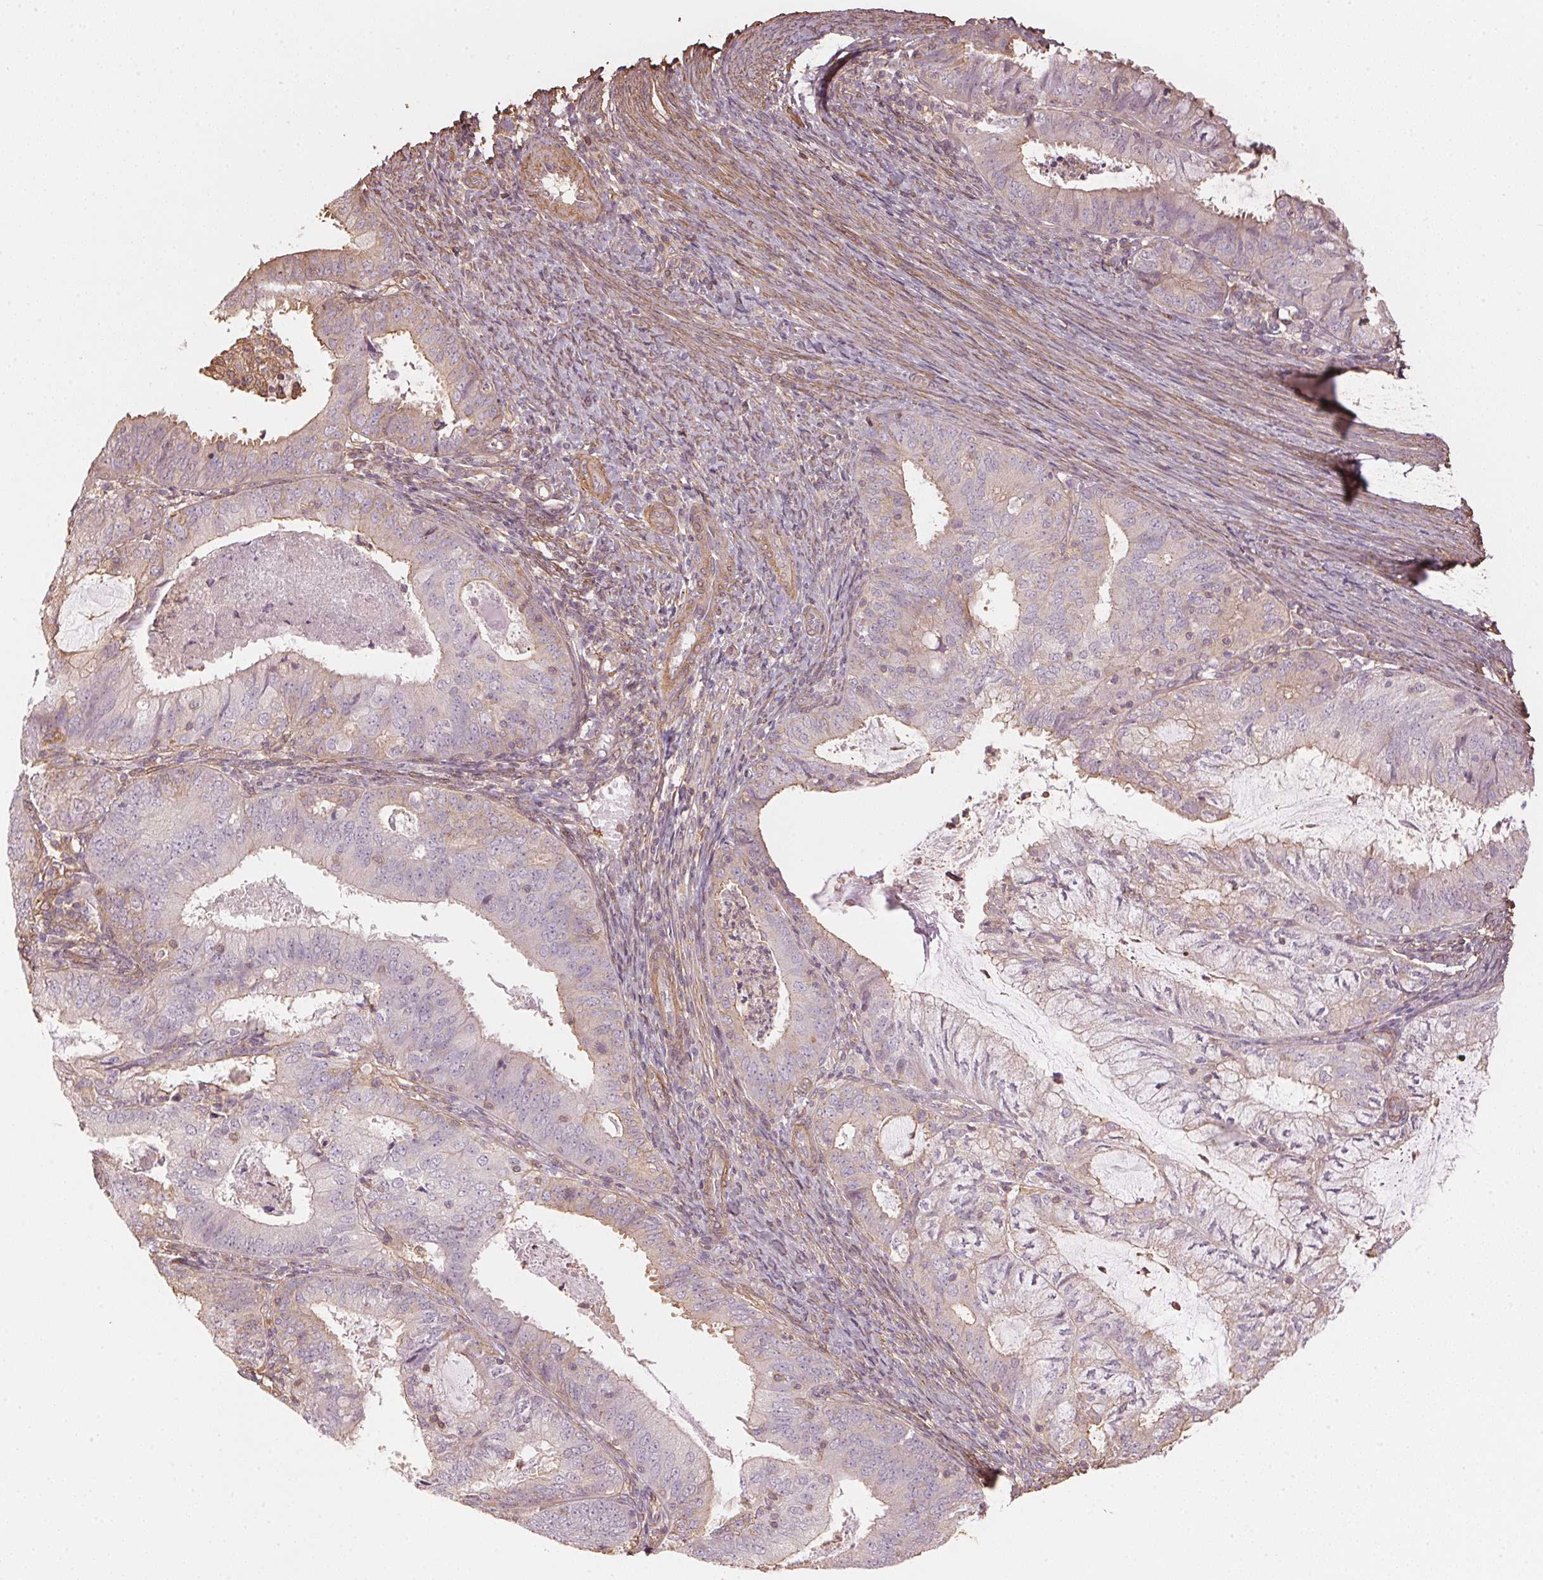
{"staining": {"intensity": "weak", "quantity": "25%-75%", "location": "cytoplasmic/membranous"}, "tissue": "endometrial cancer", "cell_type": "Tumor cells", "image_type": "cancer", "snomed": [{"axis": "morphology", "description": "Adenocarcinoma, NOS"}, {"axis": "topography", "description": "Endometrium"}], "caption": "About 25%-75% of tumor cells in endometrial adenocarcinoma demonstrate weak cytoplasmic/membranous protein positivity as visualized by brown immunohistochemical staining.", "gene": "QDPR", "patient": {"sex": "female", "age": 57}}